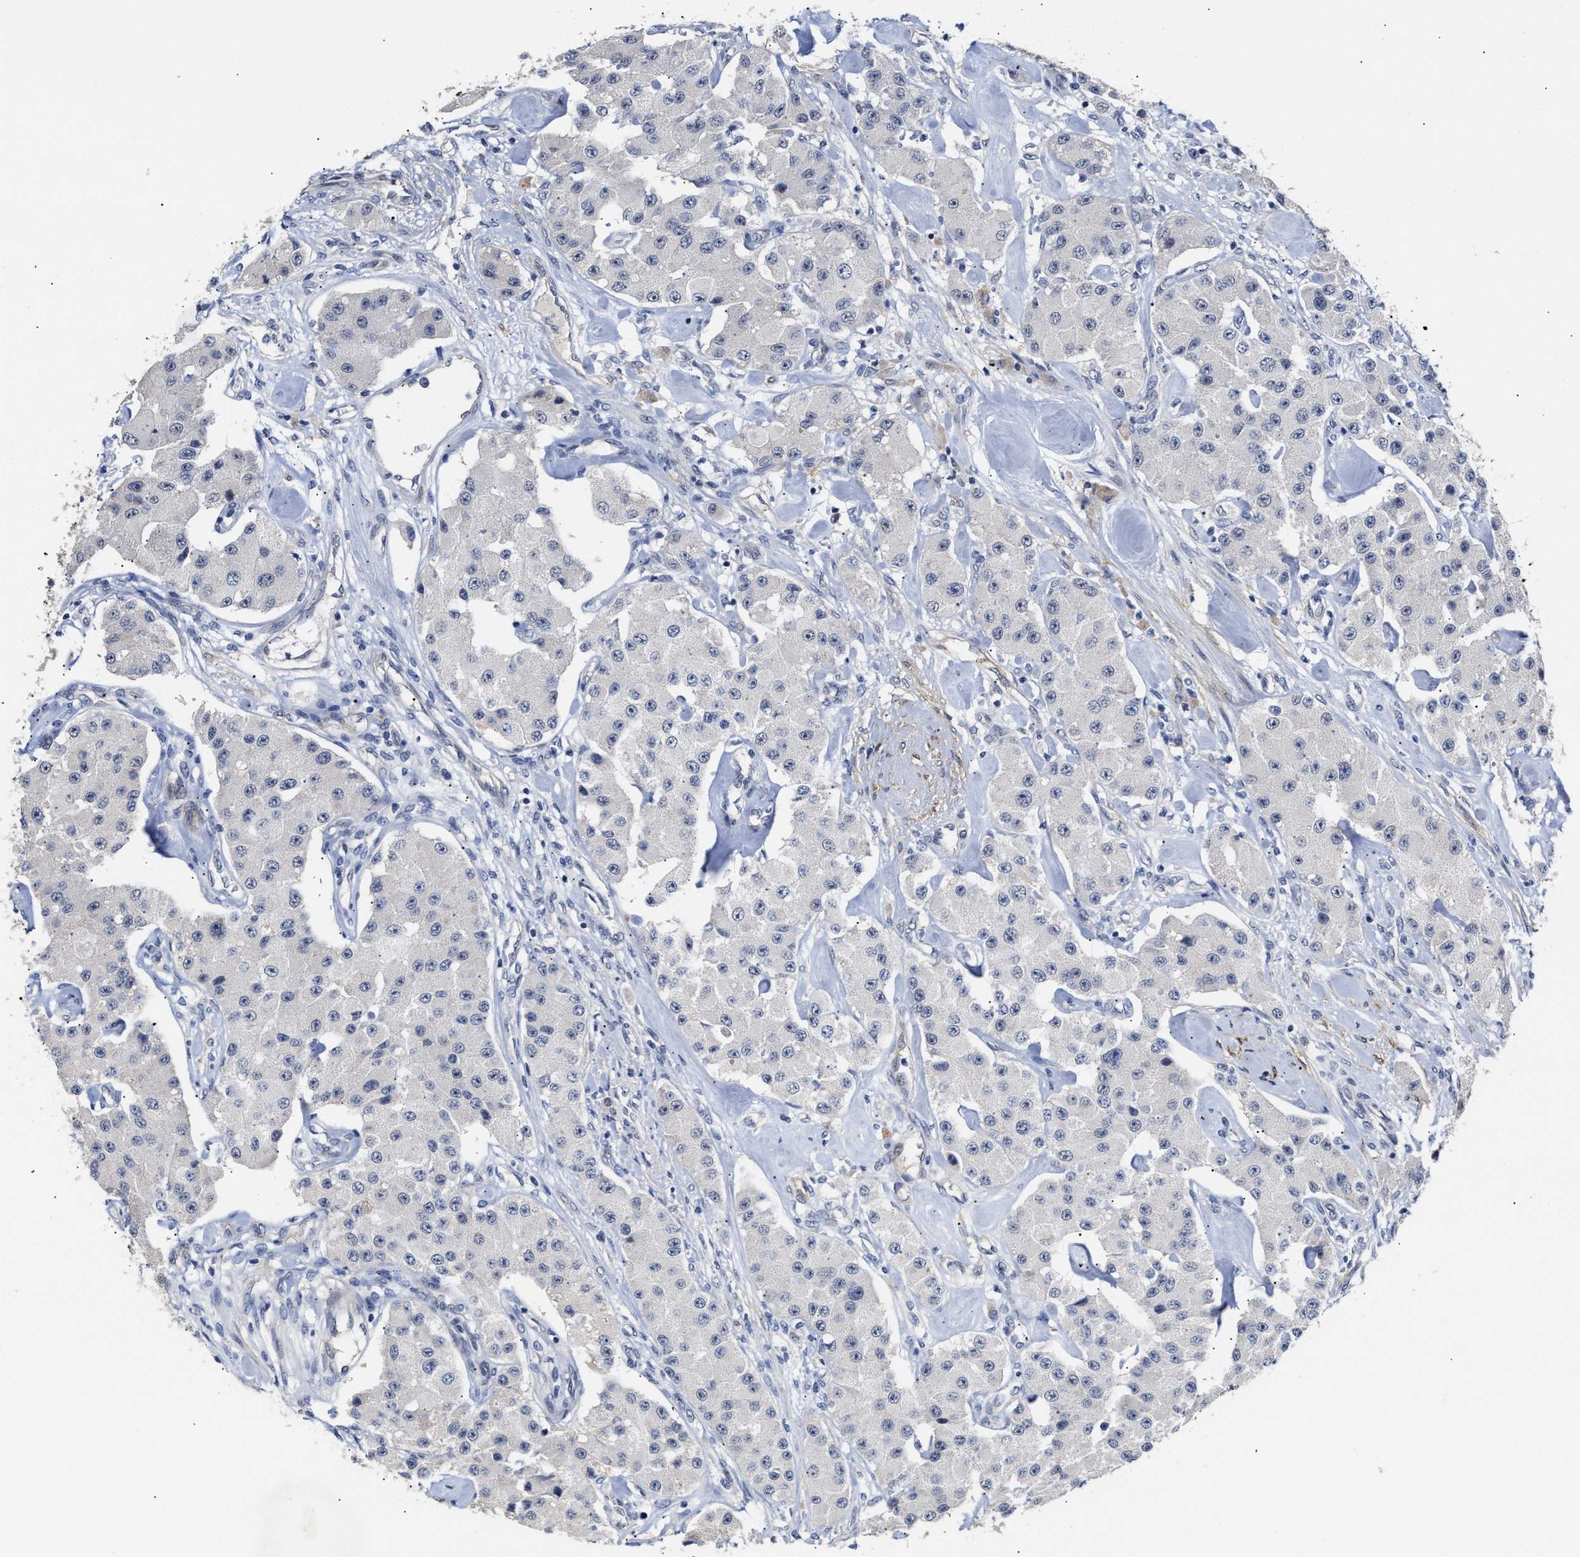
{"staining": {"intensity": "negative", "quantity": "none", "location": "none"}, "tissue": "carcinoid", "cell_type": "Tumor cells", "image_type": "cancer", "snomed": [{"axis": "morphology", "description": "Carcinoid, malignant, NOS"}, {"axis": "topography", "description": "Pancreas"}], "caption": "This is an IHC micrograph of malignant carcinoid. There is no staining in tumor cells.", "gene": "AHNAK2", "patient": {"sex": "male", "age": 41}}